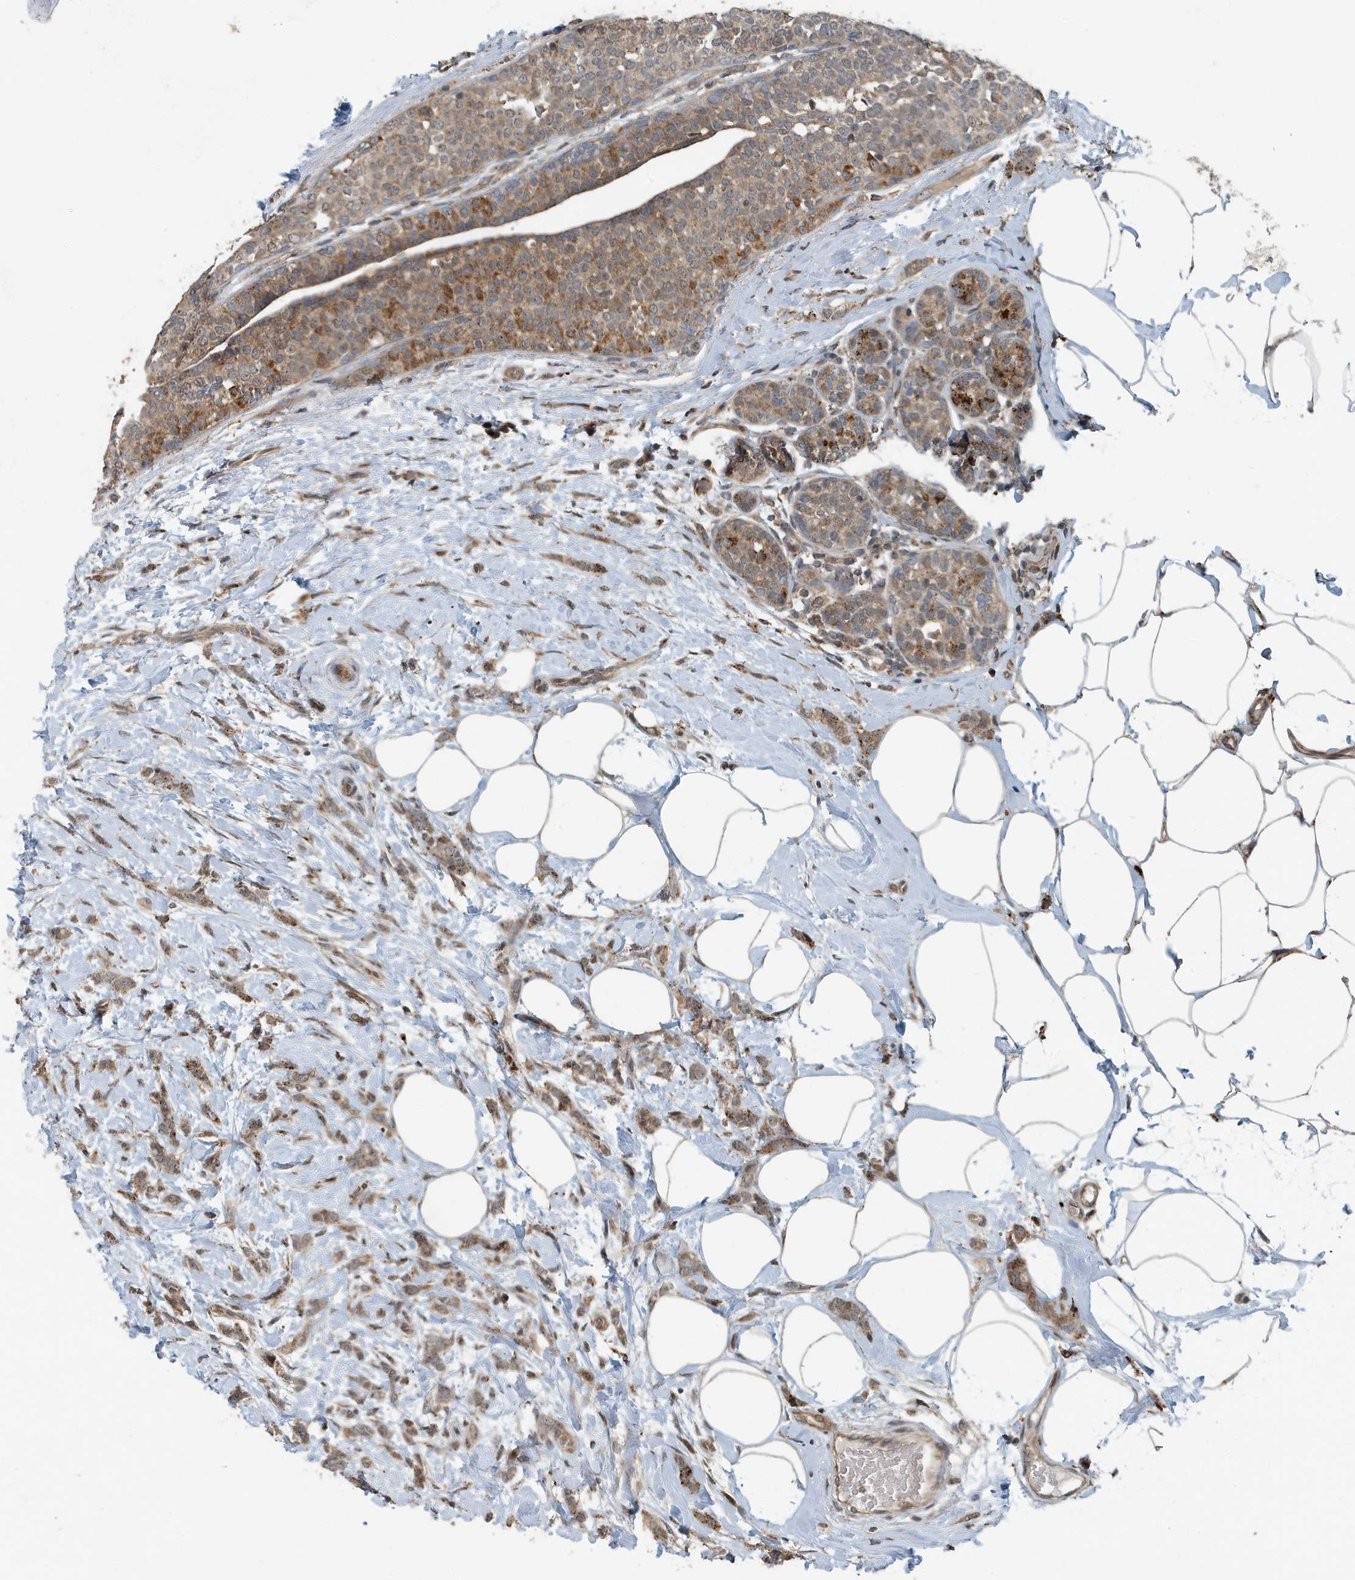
{"staining": {"intensity": "moderate", "quantity": ">75%", "location": "cytoplasmic/membranous"}, "tissue": "breast cancer", "cell_type": "Tumor cells", "image_type": "cancer", "snomed": [{"axis": "morphology", "description": "Lobular carcinoma, in situ"}, {"axis": "morphology", "description": "Lobular carcinoma"}, {"axis": "topography", "description": "Breast"}], "caption": "A brown stain shows moderate cytoplasmic/membranous positivity of a protein in human breast cancer tumor cells. Using DAB (brown) and hematoxylin (blue) stains, captured at high magnification using brightfield microscopy.", "gene": "KIF15", "patient": {"sex": "female", "age": 41}}